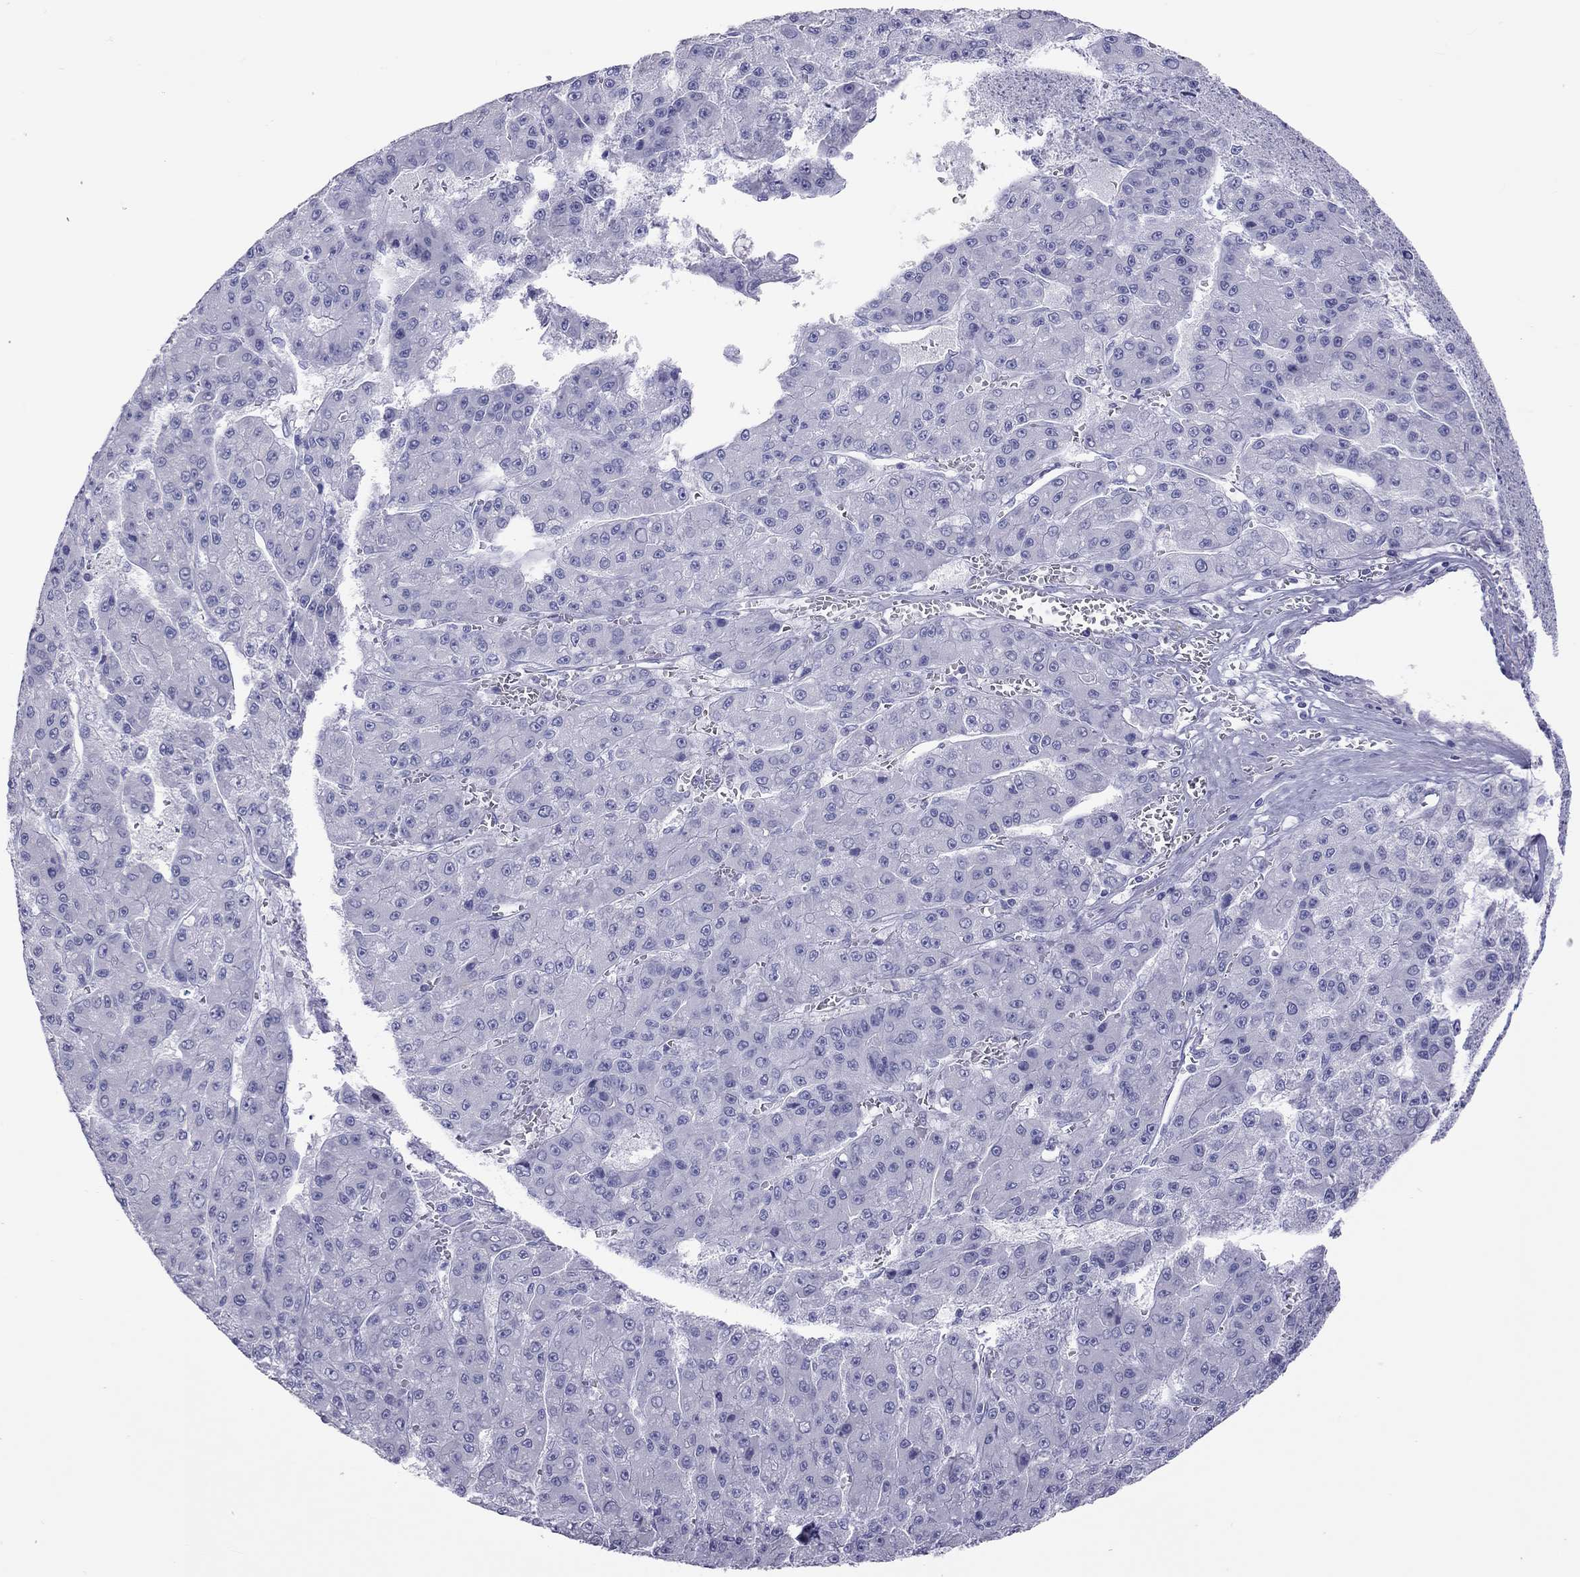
{"staining": {"intensity": "negative", "quantity": "none", "location": "none"}, "tissue": "liver cancer", "cell_type": "Tumor cells", "image_type": "cancer", "snomed": [{"axis": "morphology", "description": "Carcinoma, Hepatocellular, NOS"}, {"axis": "topography", "description": "Liver"}], "caption": "Immunohistochemical staining of liver cancer reveals no significant positivity in tumor cells. (Immunohistochemistry, brightfield microscopy, high magnification).", "gene": "STAG3", "patient": {"sex": "male", "age": 70}}